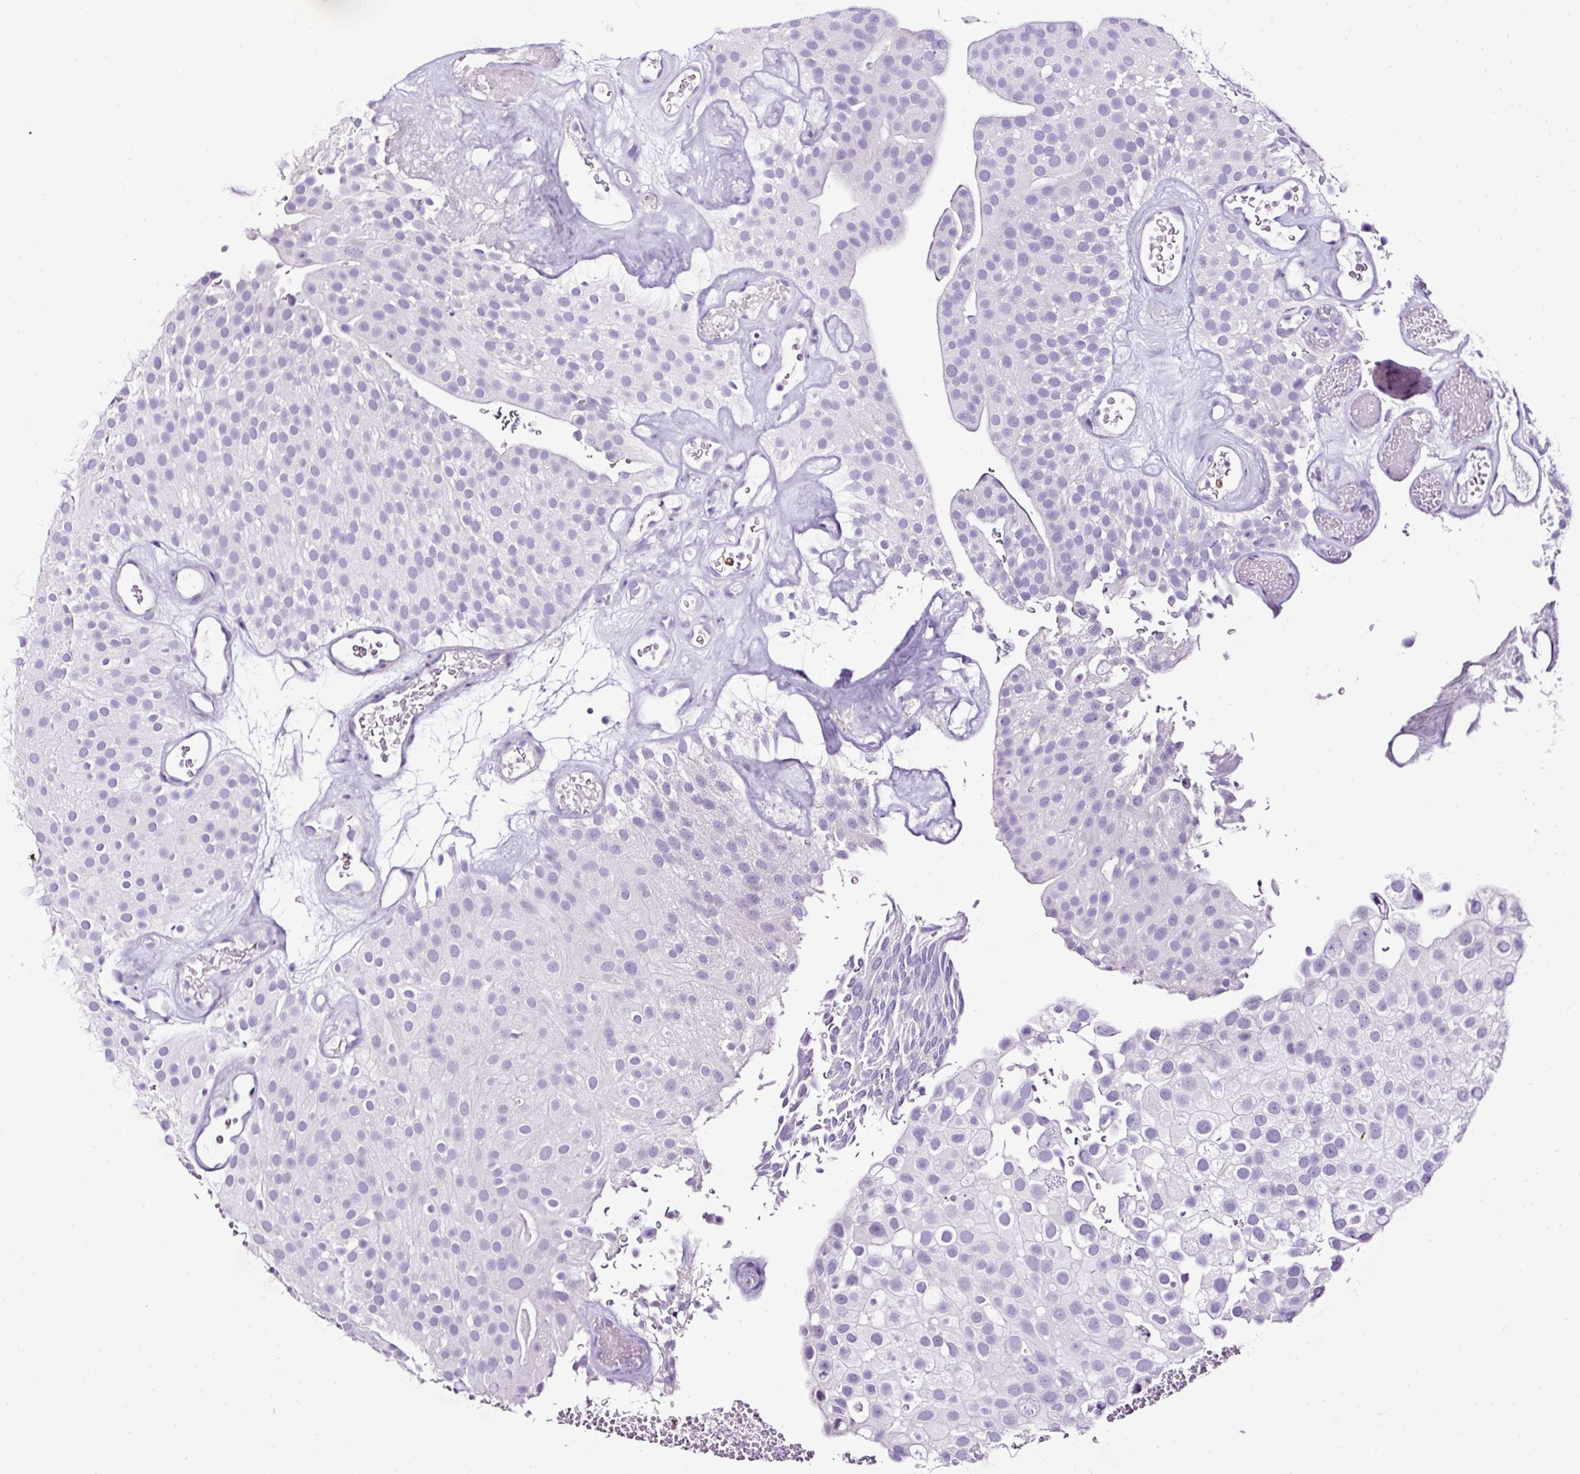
{"staining": {"intensity": "negative", "quantity": "none", "location": "none"}, "tissue": "urothelial cancer", "cell_type": "Tumor cells", "image_type": "cancer", "snomed": [{"axis": "morphology", "description": "Urothelial carcinoma, Low grade"}, {"axis": "topography", "description": "Urinary bladder"}], "caption": "Immunohistochemistry of human low-grade urothelial carcinoma shows no expression in tumor cells.", "gene": "SLC7A8", "patient": {"sex": "male", "age": 78}}